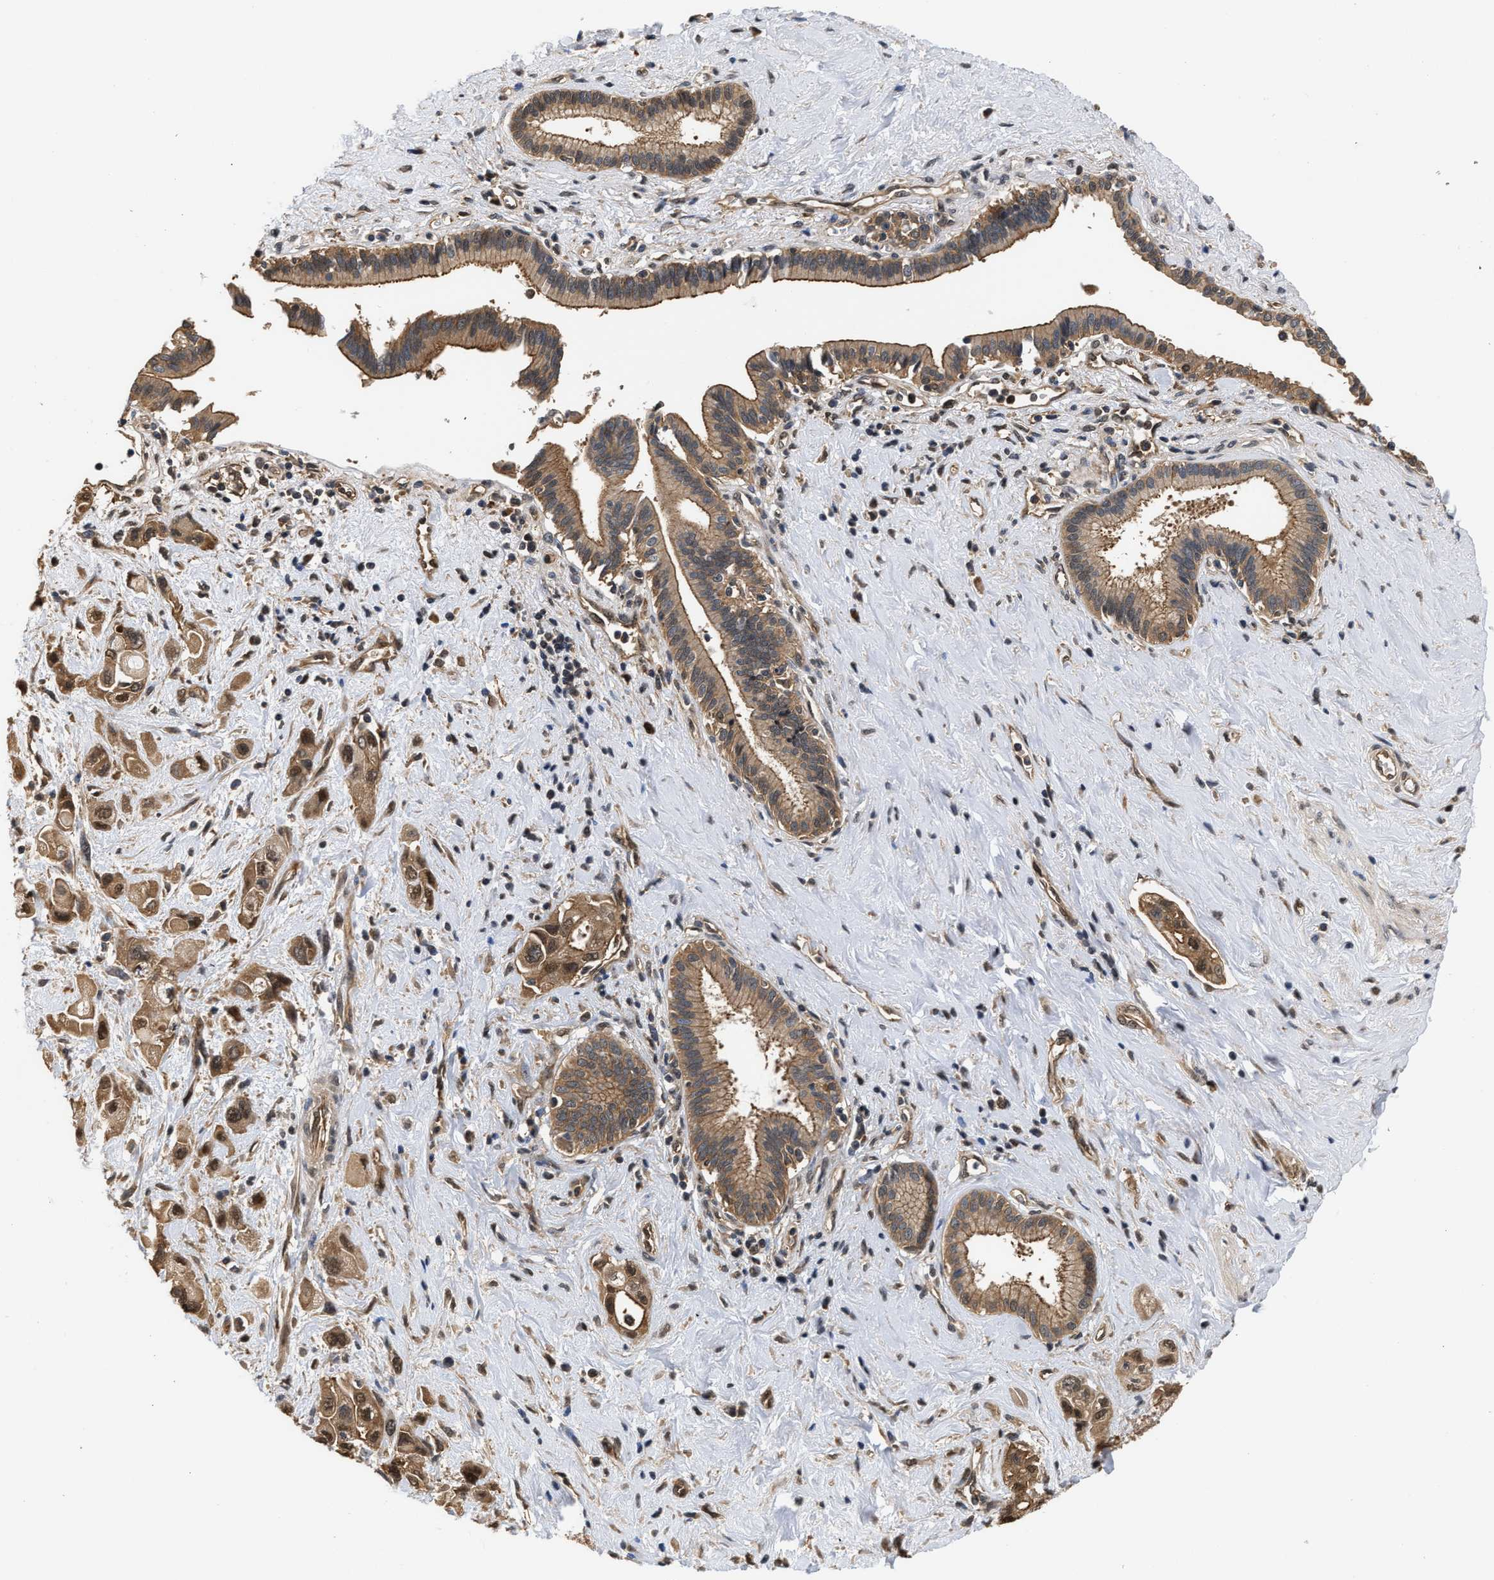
{"staining": {"intensity": "moderate", "quantity": ">75%", "location": "cytoplasmic/membranous,nuclear"}, "tissue": "pancreatic cancer", "cell_type": "Tumor cells", "image_type": "cancer", "snomed": [{"axis": "morphology", "description": "Adenocarcinoma, NOS"}, {"axis": "topography", "description": "Pancreas"}], "caption": "Protein staining of pancreatic adenocarcinoma tissue demonstrates moderate cytoplasmic/membranous and nuclear positivity in about >75% of tumor cells.", "gene": "SCAI", "patient": {"sex": "female", "age": 66}}